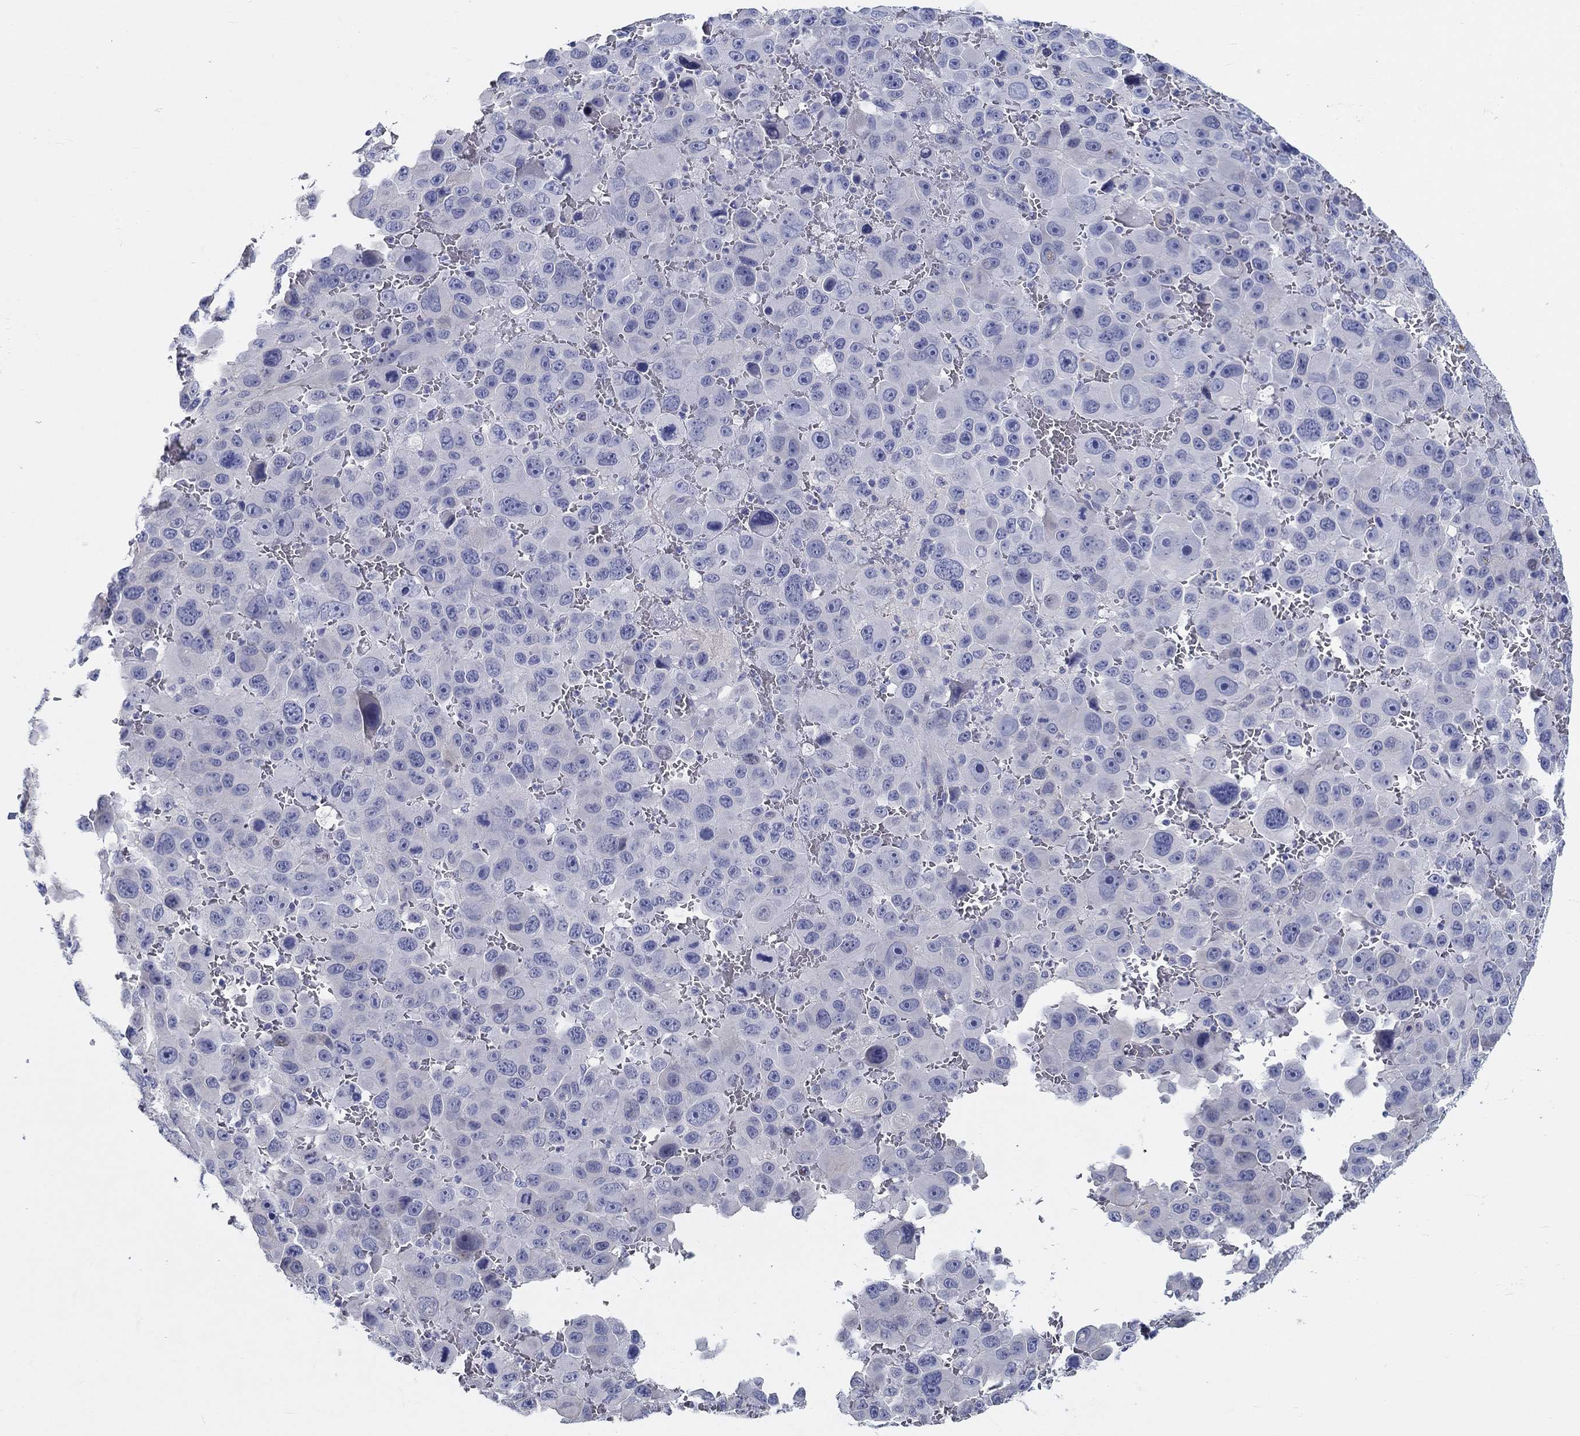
{"staining": {"intensity": "negative", "quantity": "none", "location": "none"}, "tissue": "melanoma", "cell_type": "Tumor cells", "image_type": "cancer", "snomed": [{"axis": "morphology", "description": "Malignant melanoma, NOS"}, {"axis": "topography", "description": "Skin"}], "caption": "This is a photomicrograph of IHC staining of malignant melanoma, which shows no positivity in tumor cells.", "gene": "CRYGD", "patient": {"sex": "female", "age": 91}}